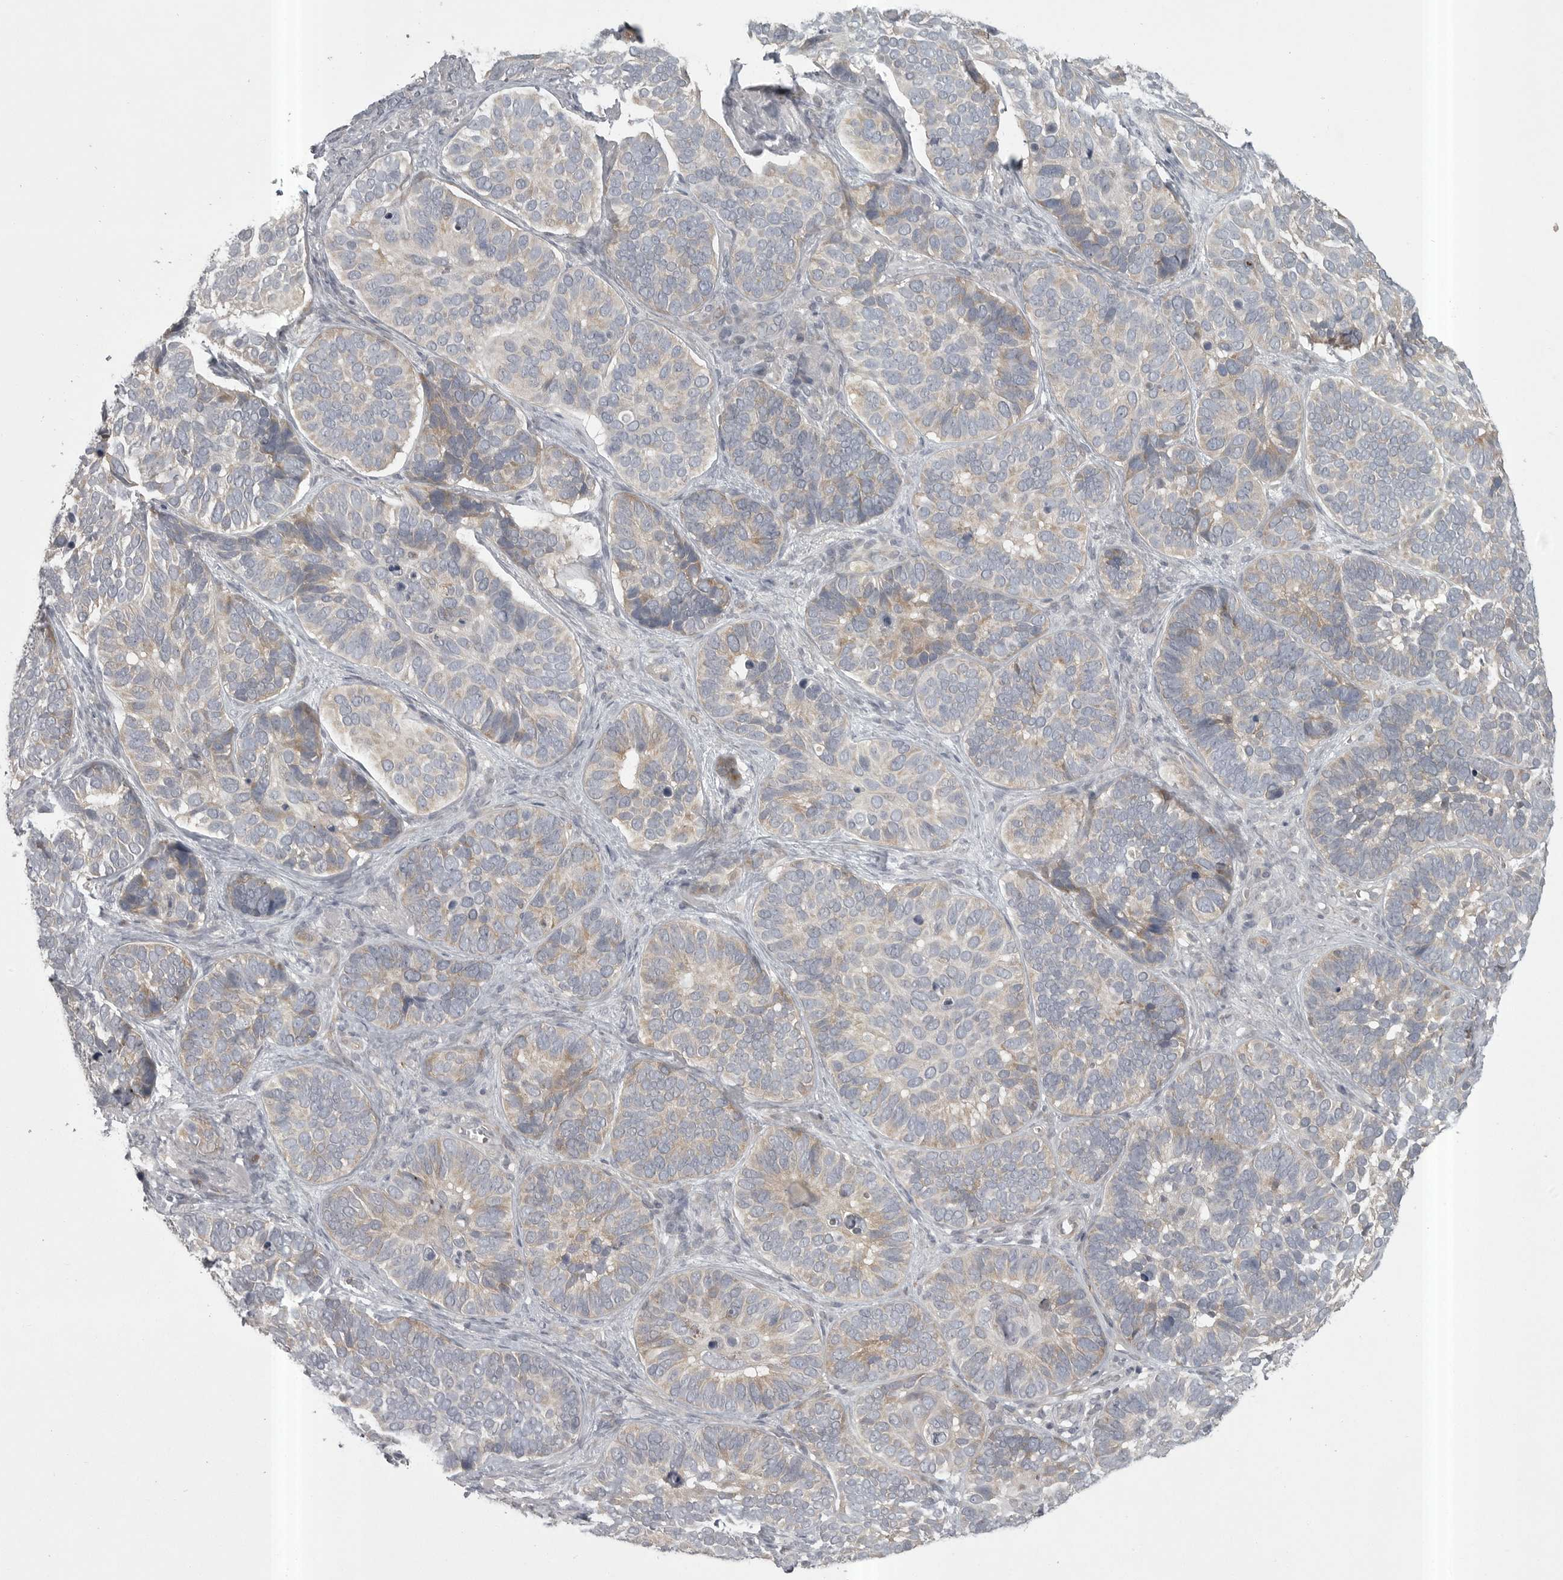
{"staining": {"intensity": "weak", "quantity": "<25%", "location": "cytoplasmic/membranous"}, "tissue": "skin cancer", "cell_type": "Tumor cells", "image_type": "cancer", "snomed": [{"axis": "morphology", "description": "Basal cell carcinoma"}, {"axis": "topography", "description": "Skin"}], "caption": "Micrograph shows no significant protein positivity in tumor cells of skin basal cell carcinoma.", "gene": "PHF13", "patient": {"sex": "male", "age": 62}}